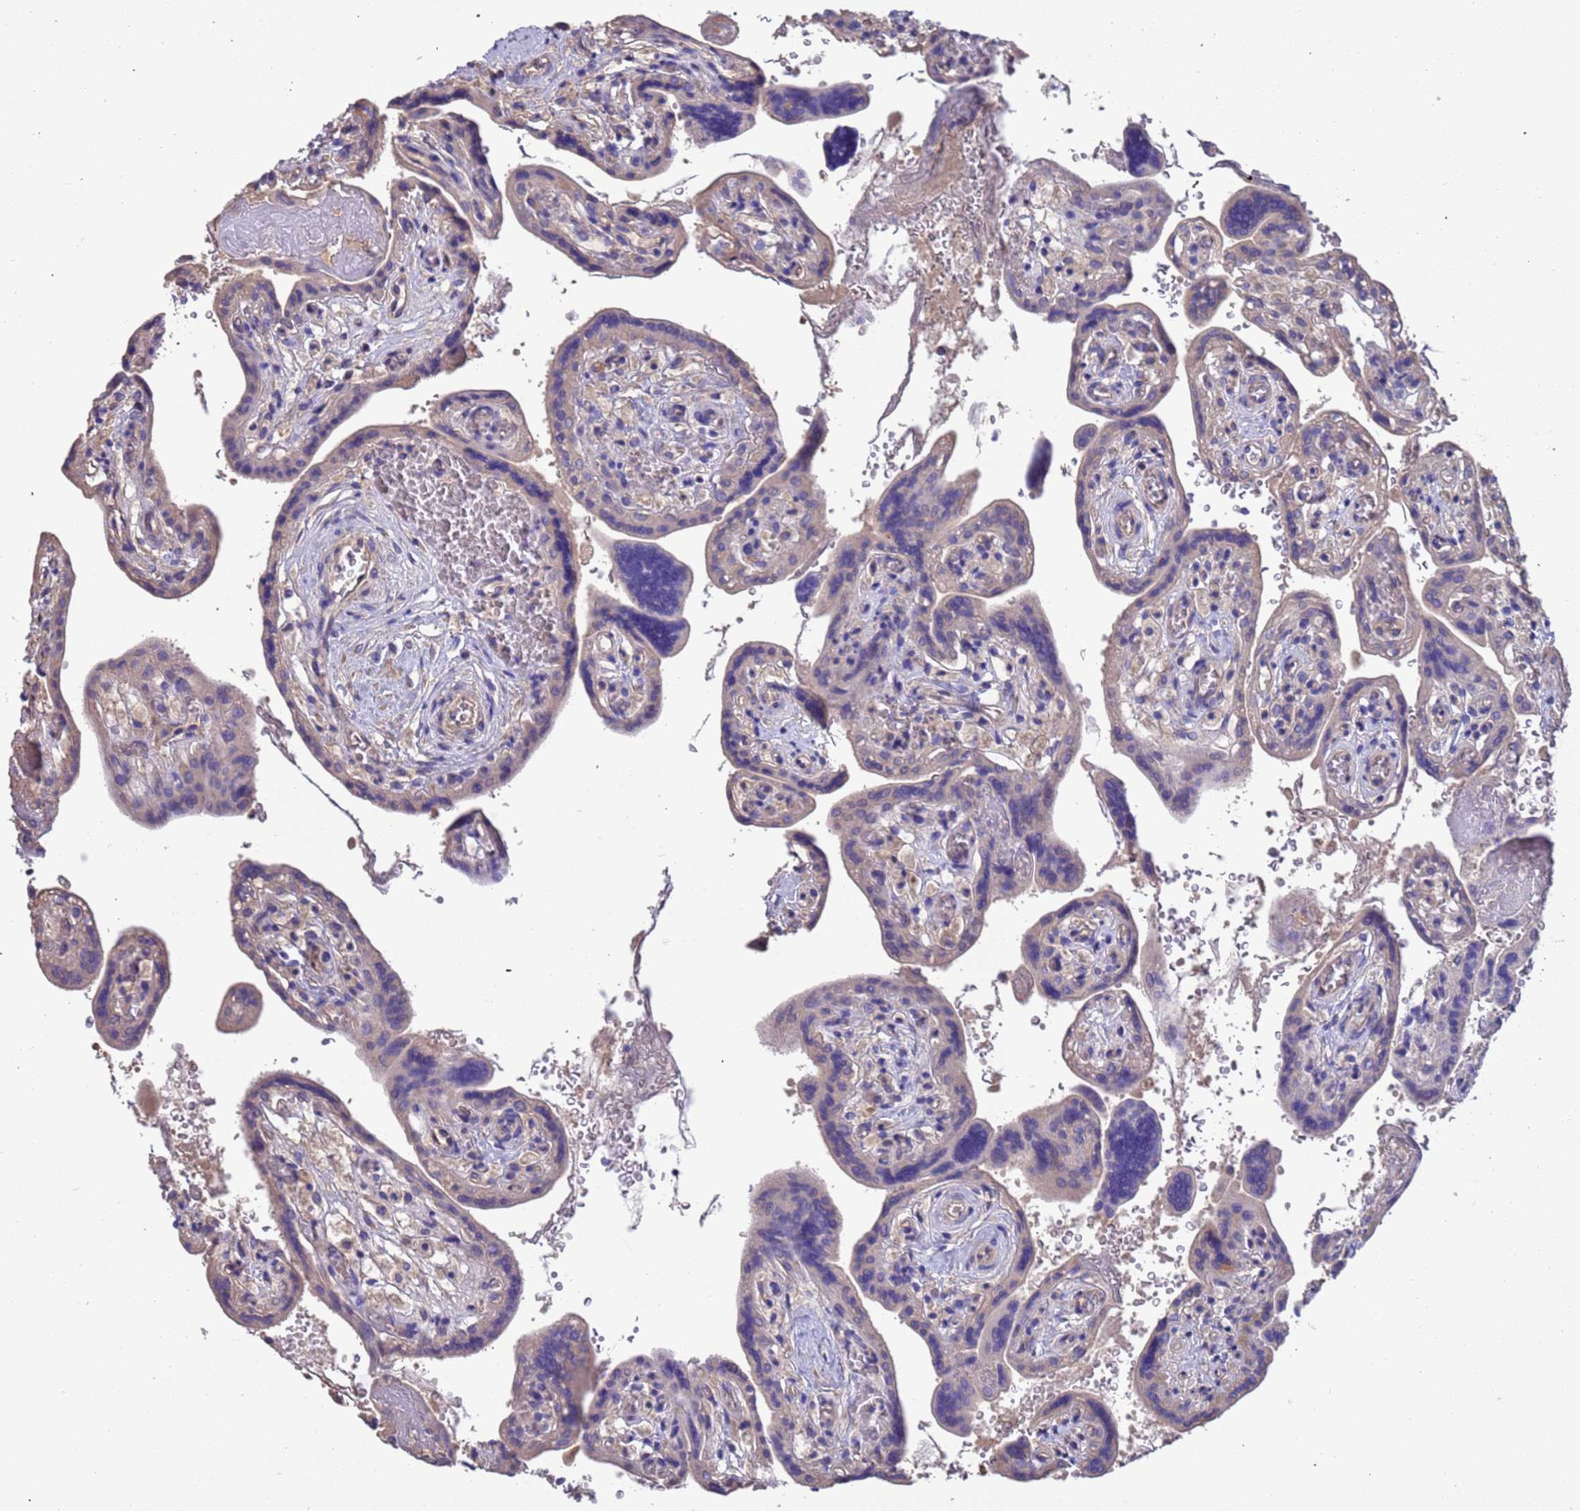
{"staining": {"intensity": "negative", "quantity": "none", "location": "none"}, "tissue": "placenta", "cell_type": "Trophoblastic cells", "image_type": "normal", "snomed": [{"axis": "morphology", "description": "Normal tissue, NOS"}, {"axis": "topography", "description": "Placenta"}], "caption": "DAB immunohistochemical staining of benign placenta shows no significant expression in trophoblastic cells.", "gene": "SRL", "patient": {"sex": "female", "age": 37}}